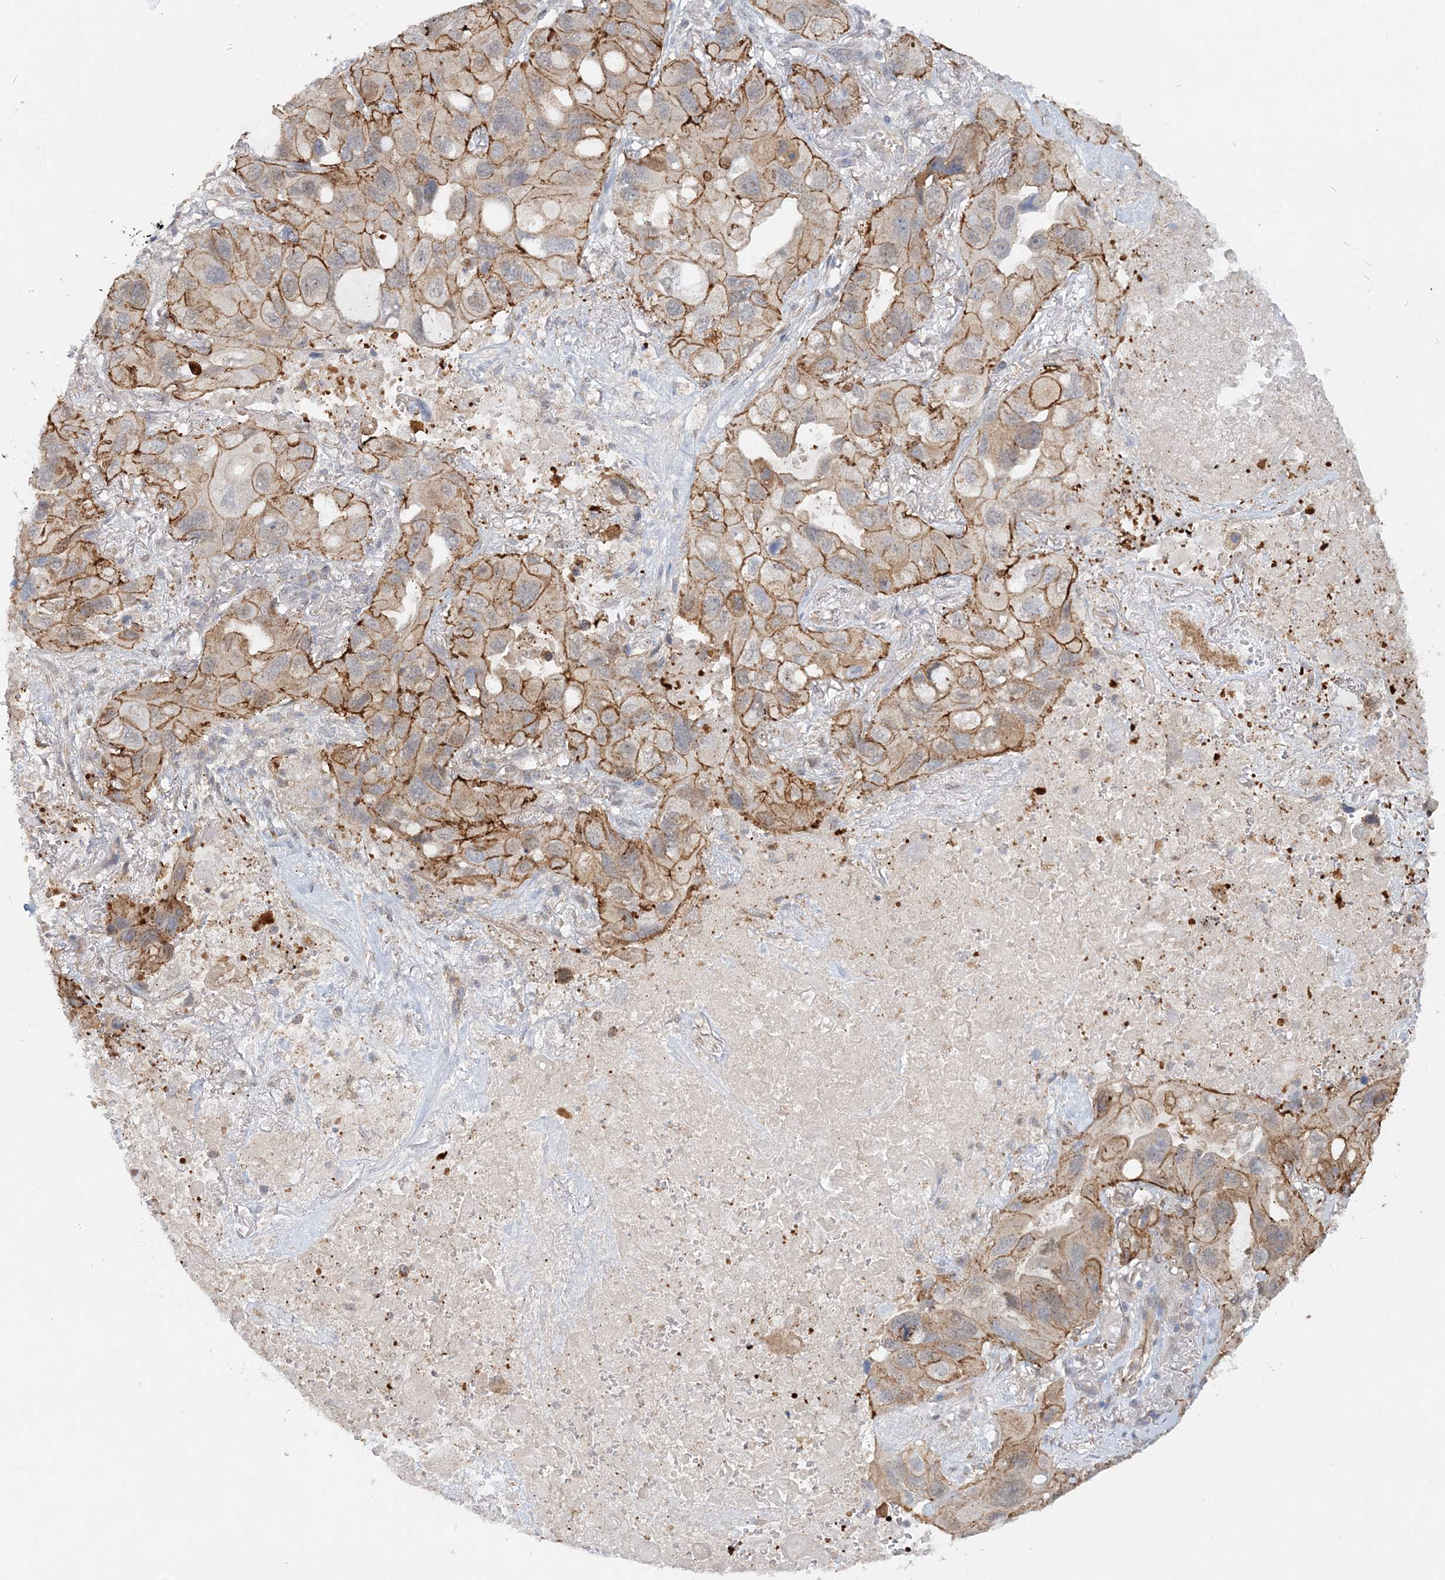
{"staining": {"intensity": "moderate", "quantity": ">75%", "location": "cytoplasmic/membranous"}, "tissue": "lung cancer", "cell_type": "Tumor cells", "image_type": "cancer", "snomed": [{"axis": "morphology", "description": "Squamous cell carcinoma, NOS"}, {"axis": "topography", "description": "Lung"}], "caption": "Protein expression analysis of lung cancer demonstrates moderate cytoplasmic/membranous positivity in about >75% of tumor cells.", "gene": "MAT2B", "patient": {"sex": "female", "age": 73}}